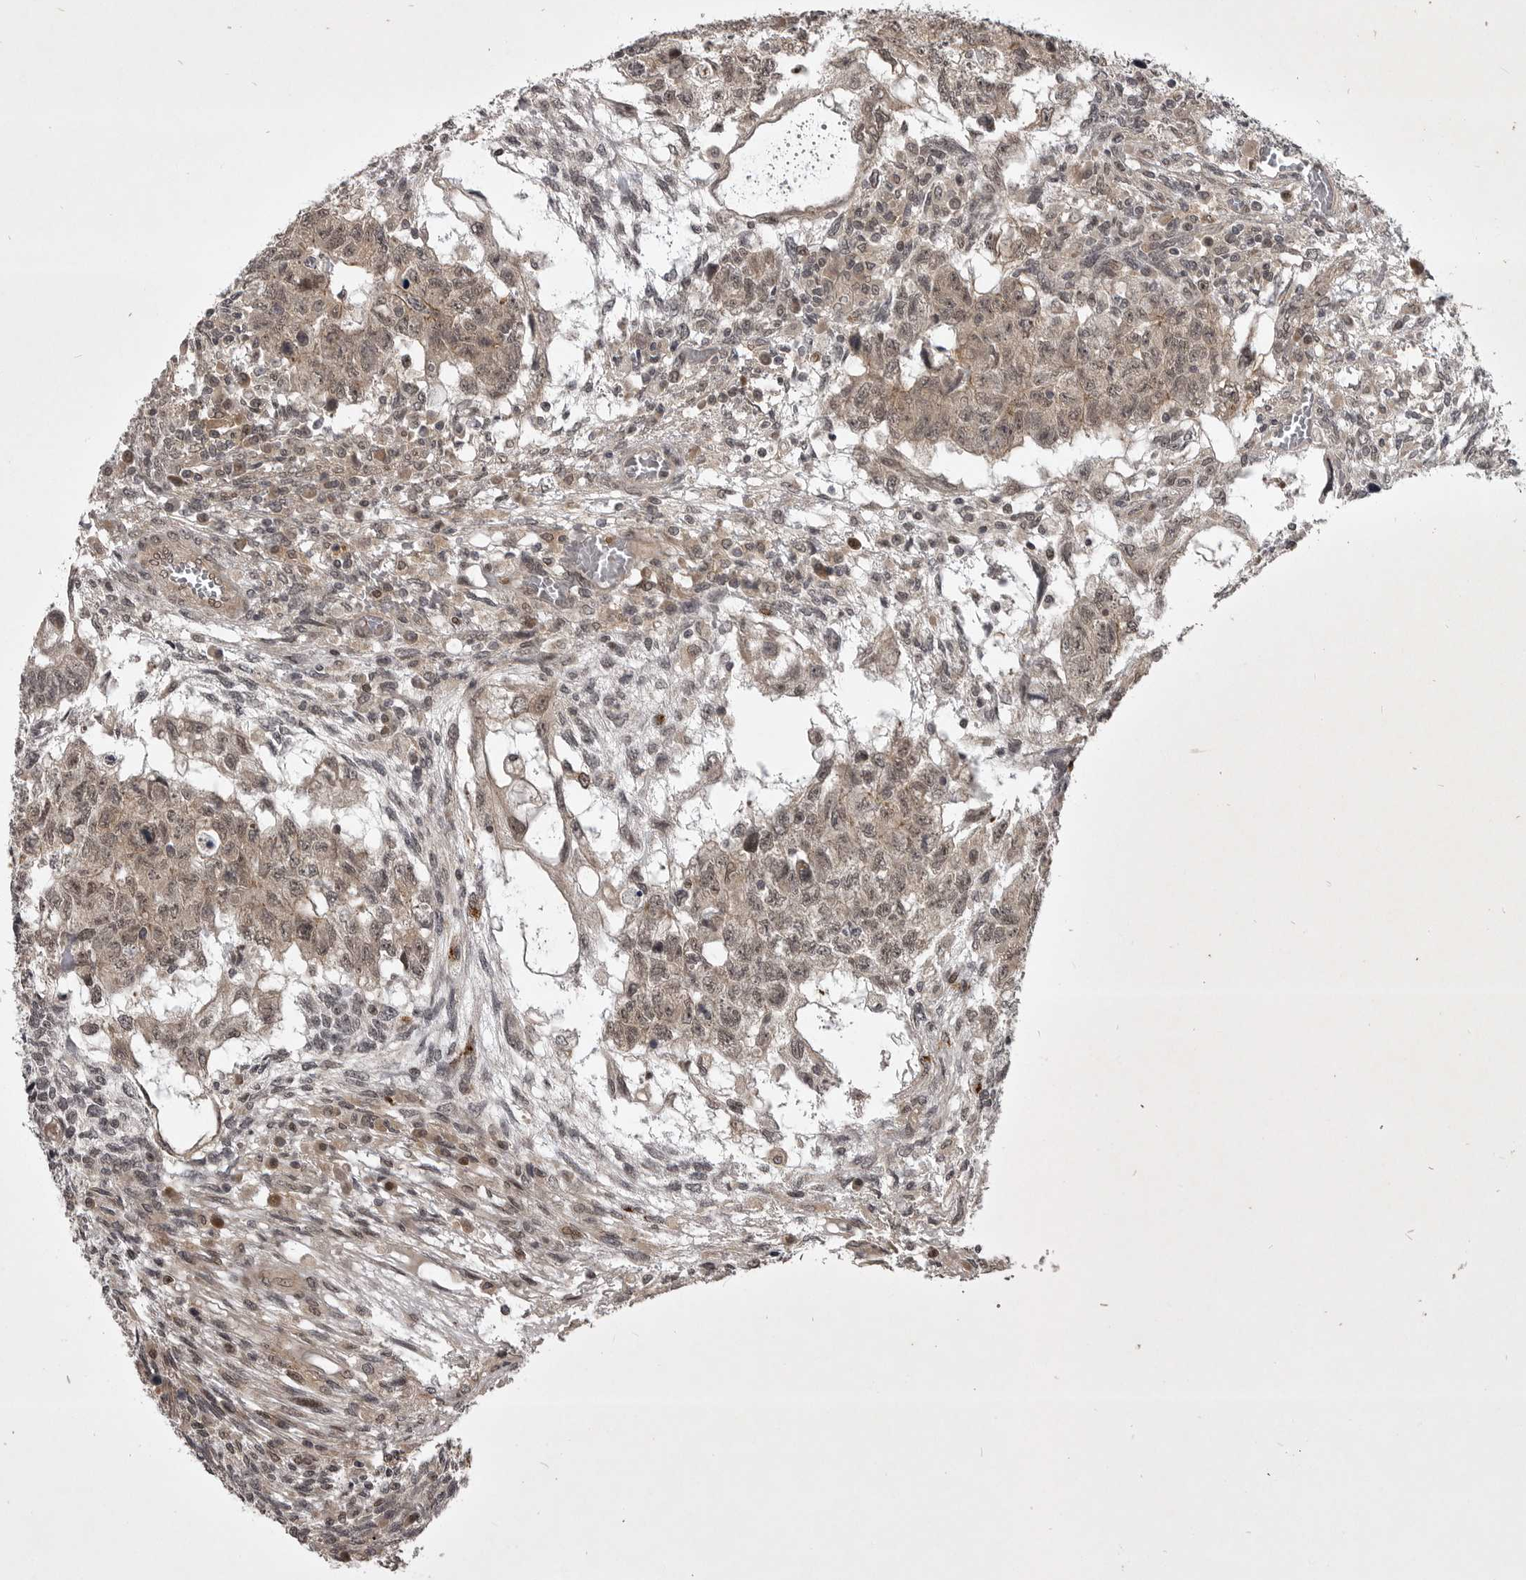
{"staining": {"intensity": "weak", "quantity": ">75%", "location": "cytoplasmic/membranous,nuclear"}, "tissue": "testis cancer", "cell_type": "Tumor cells", "image_type": "cancer", "snomed": [{"axis": "morphology", "description": "Normal tissue, NOS"}, {"axis": "morphology", "description": "Carcinoma, Embryonal, NOS"}, {"axis": "topography", "description": "Testis"}], "caption": "This is an image of immunohistochemistry (IHC) staining of embryonal carcinoma (testis), which shows weak staining in the cytoplasmic/membranous and nuclear of tumor cells.", "gene": "SNX16", "patient": {"sex": "male", "age": 36}}